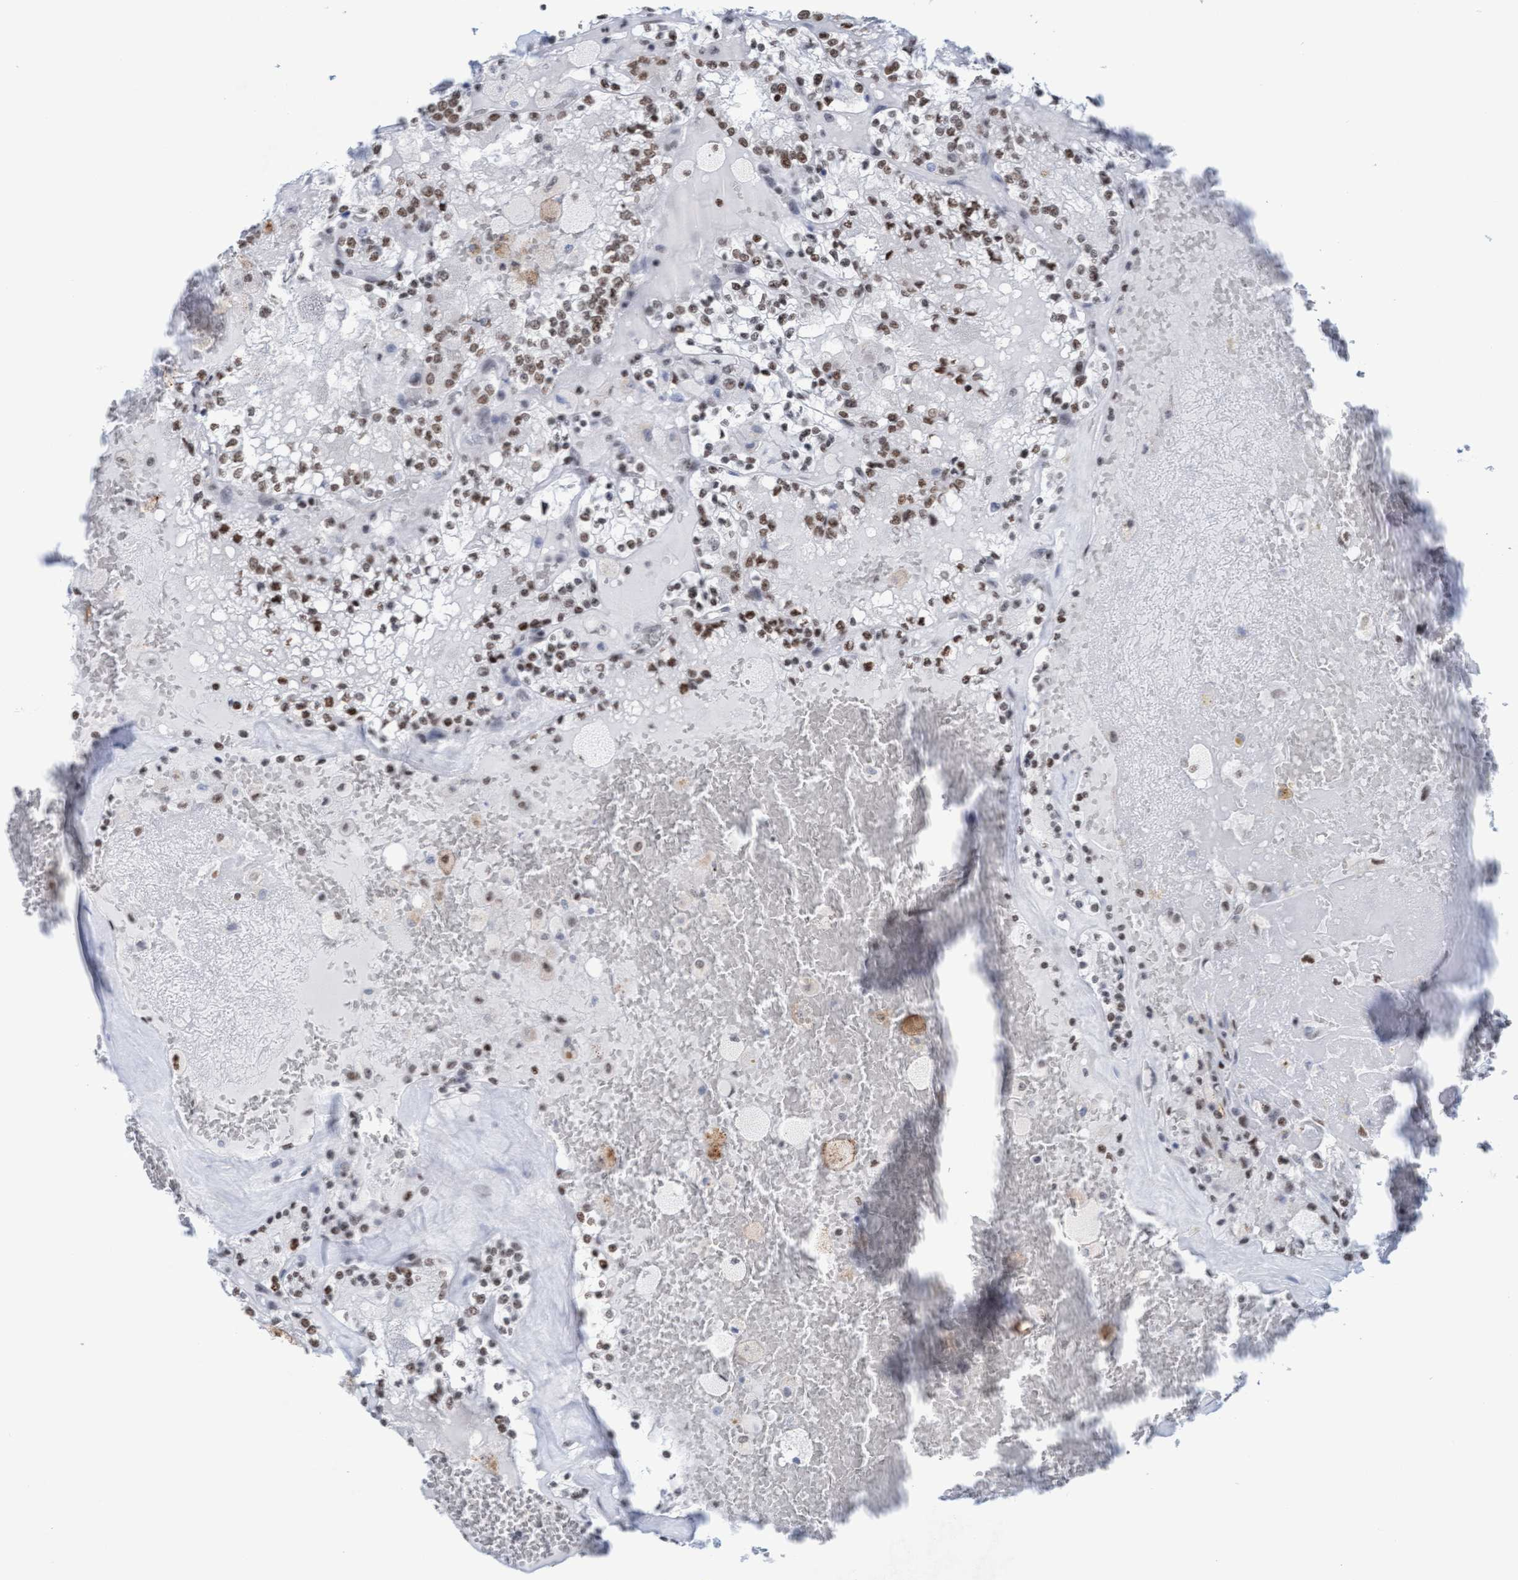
{"staining": {"intensity": "moderate", "quantity": ">75%", "location": "nuclear"}, "tissue": "renal cancer", "cell_type": "Tumor cells", "image_type": "cancer", "snomed": [{"axis": "morphology", "description": "Adenocarcinoma, NOS"}, {"axis": "topography", "description": "Kidney"}], "caption": "The micrograph reveals a brown stain indicating the presence of a protein in the nuclear of tumor cells in renal cancer.", "gene": "GLRX2", "patient": {"sex": "female", "age": 56}}